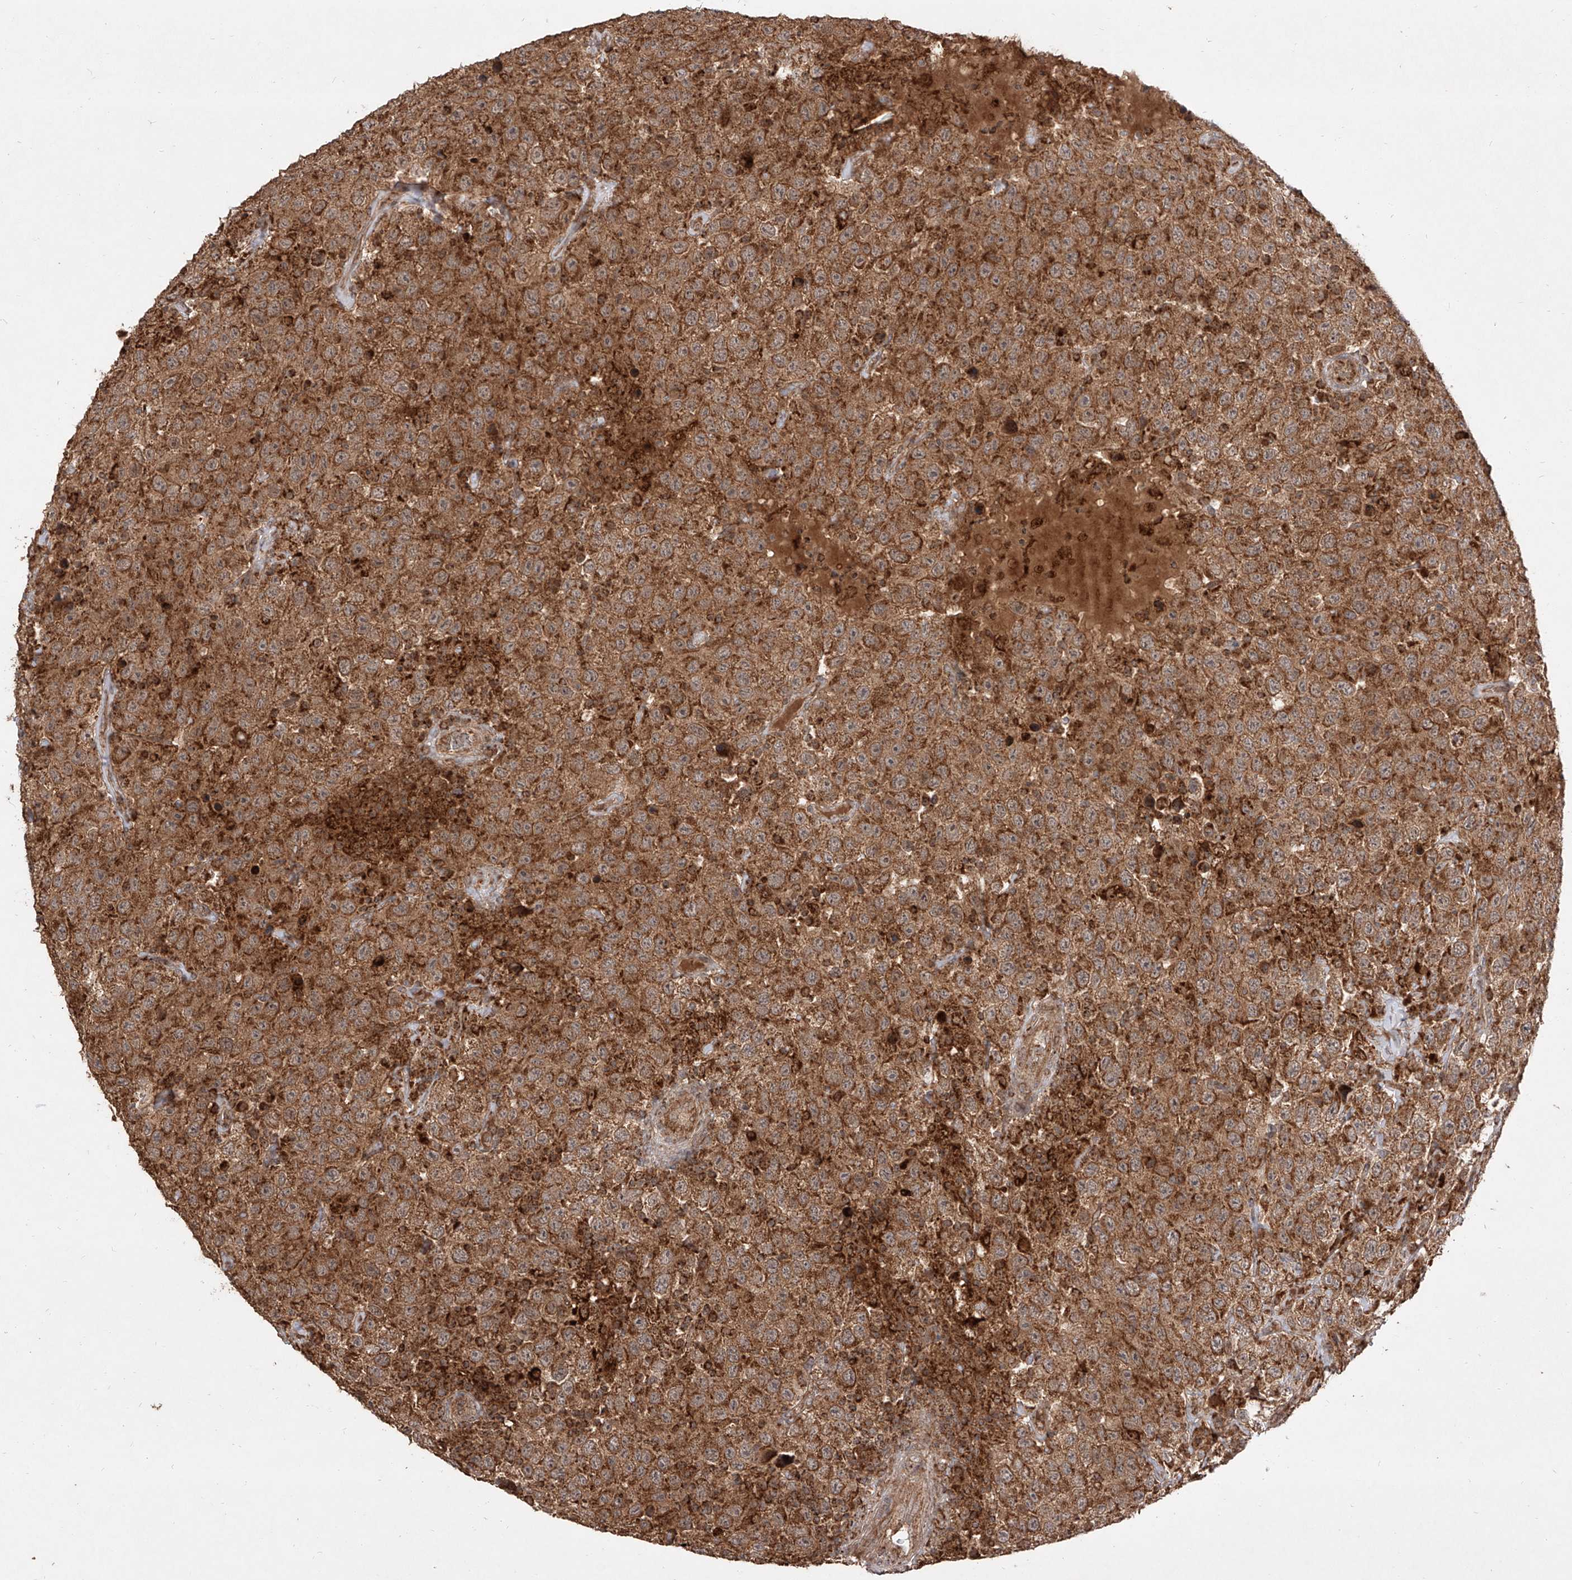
{"staining": {"intensity": "strong", "quantity": ">75%", "location": "cytoplasmic/membranous"}, "tissue": "testis cancer", "cell_type": "Tumor cells", "image_type": "cancer", "snomed": [{"axis": "morphology", "description": "Seminoma, NOS"}, {"axis": "topography", "description": "Testis"}], "caption": "Protein staining of testis cancer (seminoma) tissue exhibits strong cytoplasmic/membranous staining in approximately >75% of tumor cells.", "gene": "AIM2", "patient": {"sex": "male", "age": 41}}